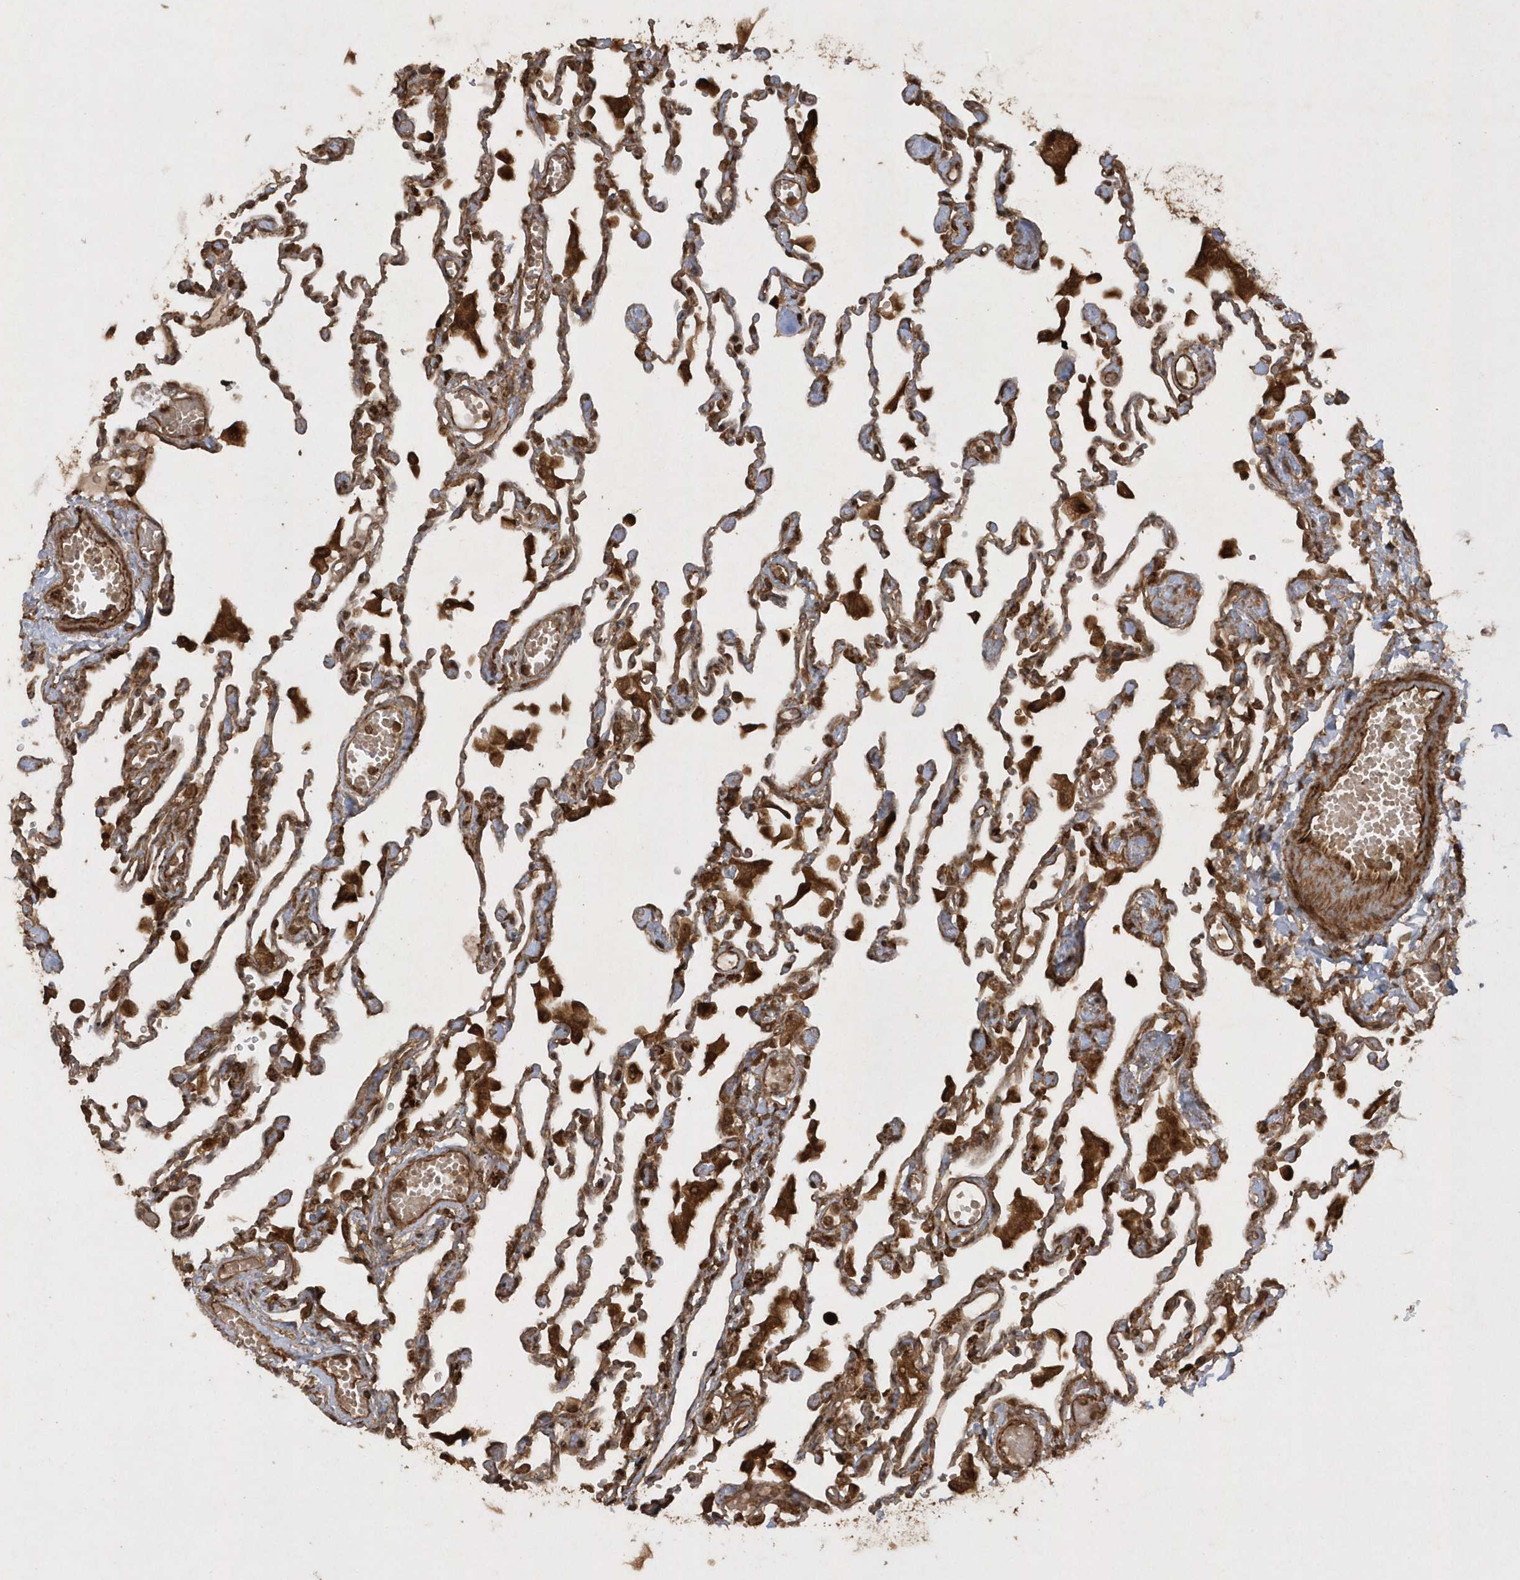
{"staining": {"intensity": "moderate", "quantity": ">75%", "location": "cytoplasmic/membranous"}, "tissue": "lung", "cell_type": "Alveolar cells", "image_type": "normal", "snomed": [{"axis": "morphology", "description": "Normal tissue, NOS"}, {"axis": "topography", "description": "Bronchus"}, {"axis": "topography", "description": "Lung"}], "caption": "Brown immunohistochemical staining in benign human lung demonstrates moderate cytoplasmic/membranous expression in about >75% of alveolar cells. Using DAB (3,3'-diaminobenzidine) (brown) and hematoxylin (blue) stains, captured at high magnification using brightfield microscopy.", "gene": "AVPI1", "patient": {"sex": "female", "age": 49}}